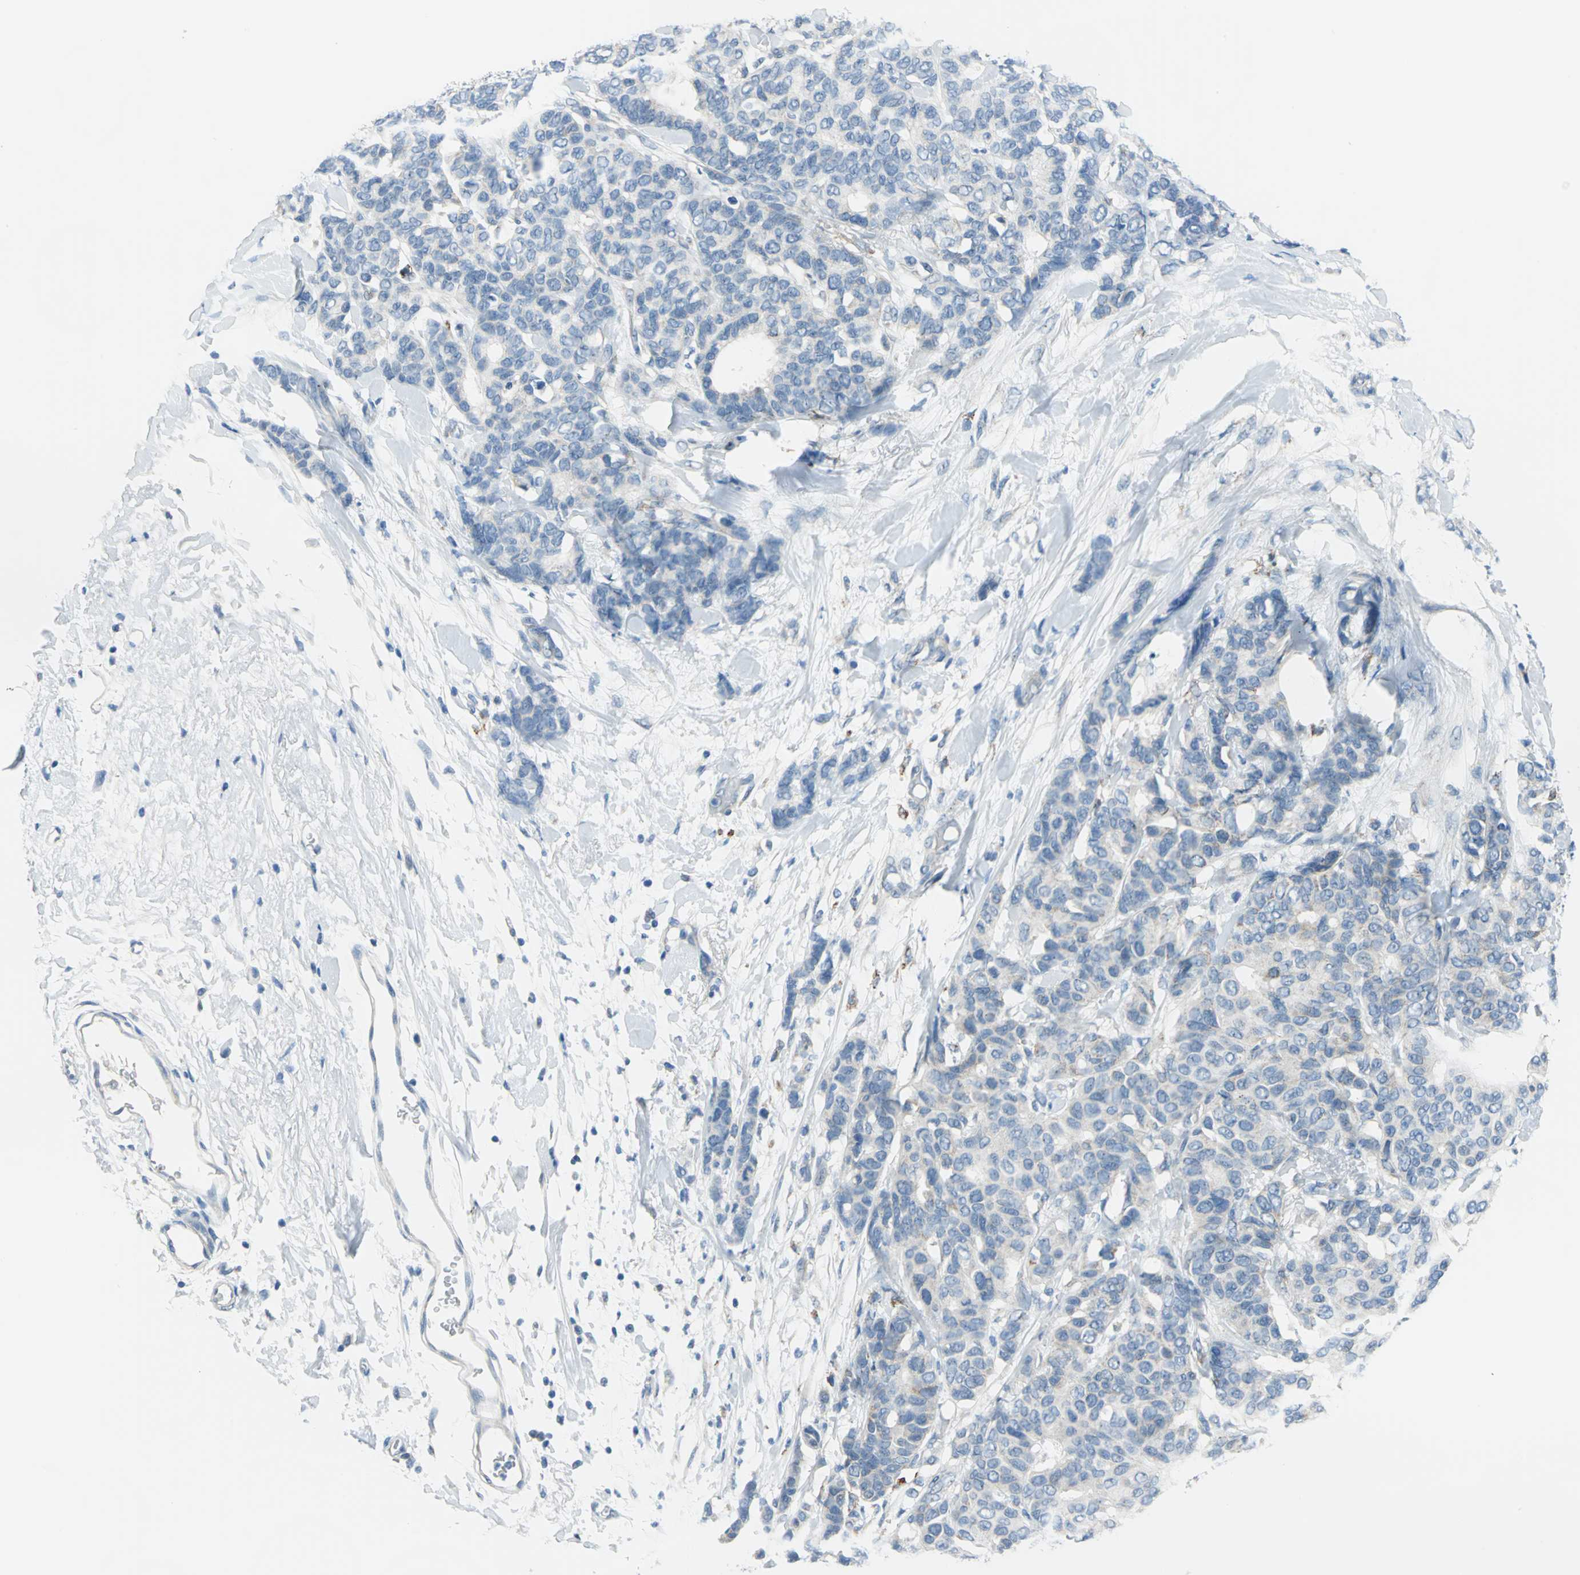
{"staining": {"intensity": "negative", "quantity": "none", "location": "none"}, "tissue": "breast cancer", "cell_type": "Tumor cells", "image_type": "cancer", "snomed": [{"axis": "morphology", "description": "Duct carcinoma"}, {"axis": "topography", "description": "Breast"}], "caption": "A high-resolution micrograph shows immunohistochemistry (IHC) staining of breast cancer (infiltrating ductal carcinoma), which demonstrates no significant staining in tumor cells.", "gene": "MUC4", "patient": {"sex": "female", "age": 87}}